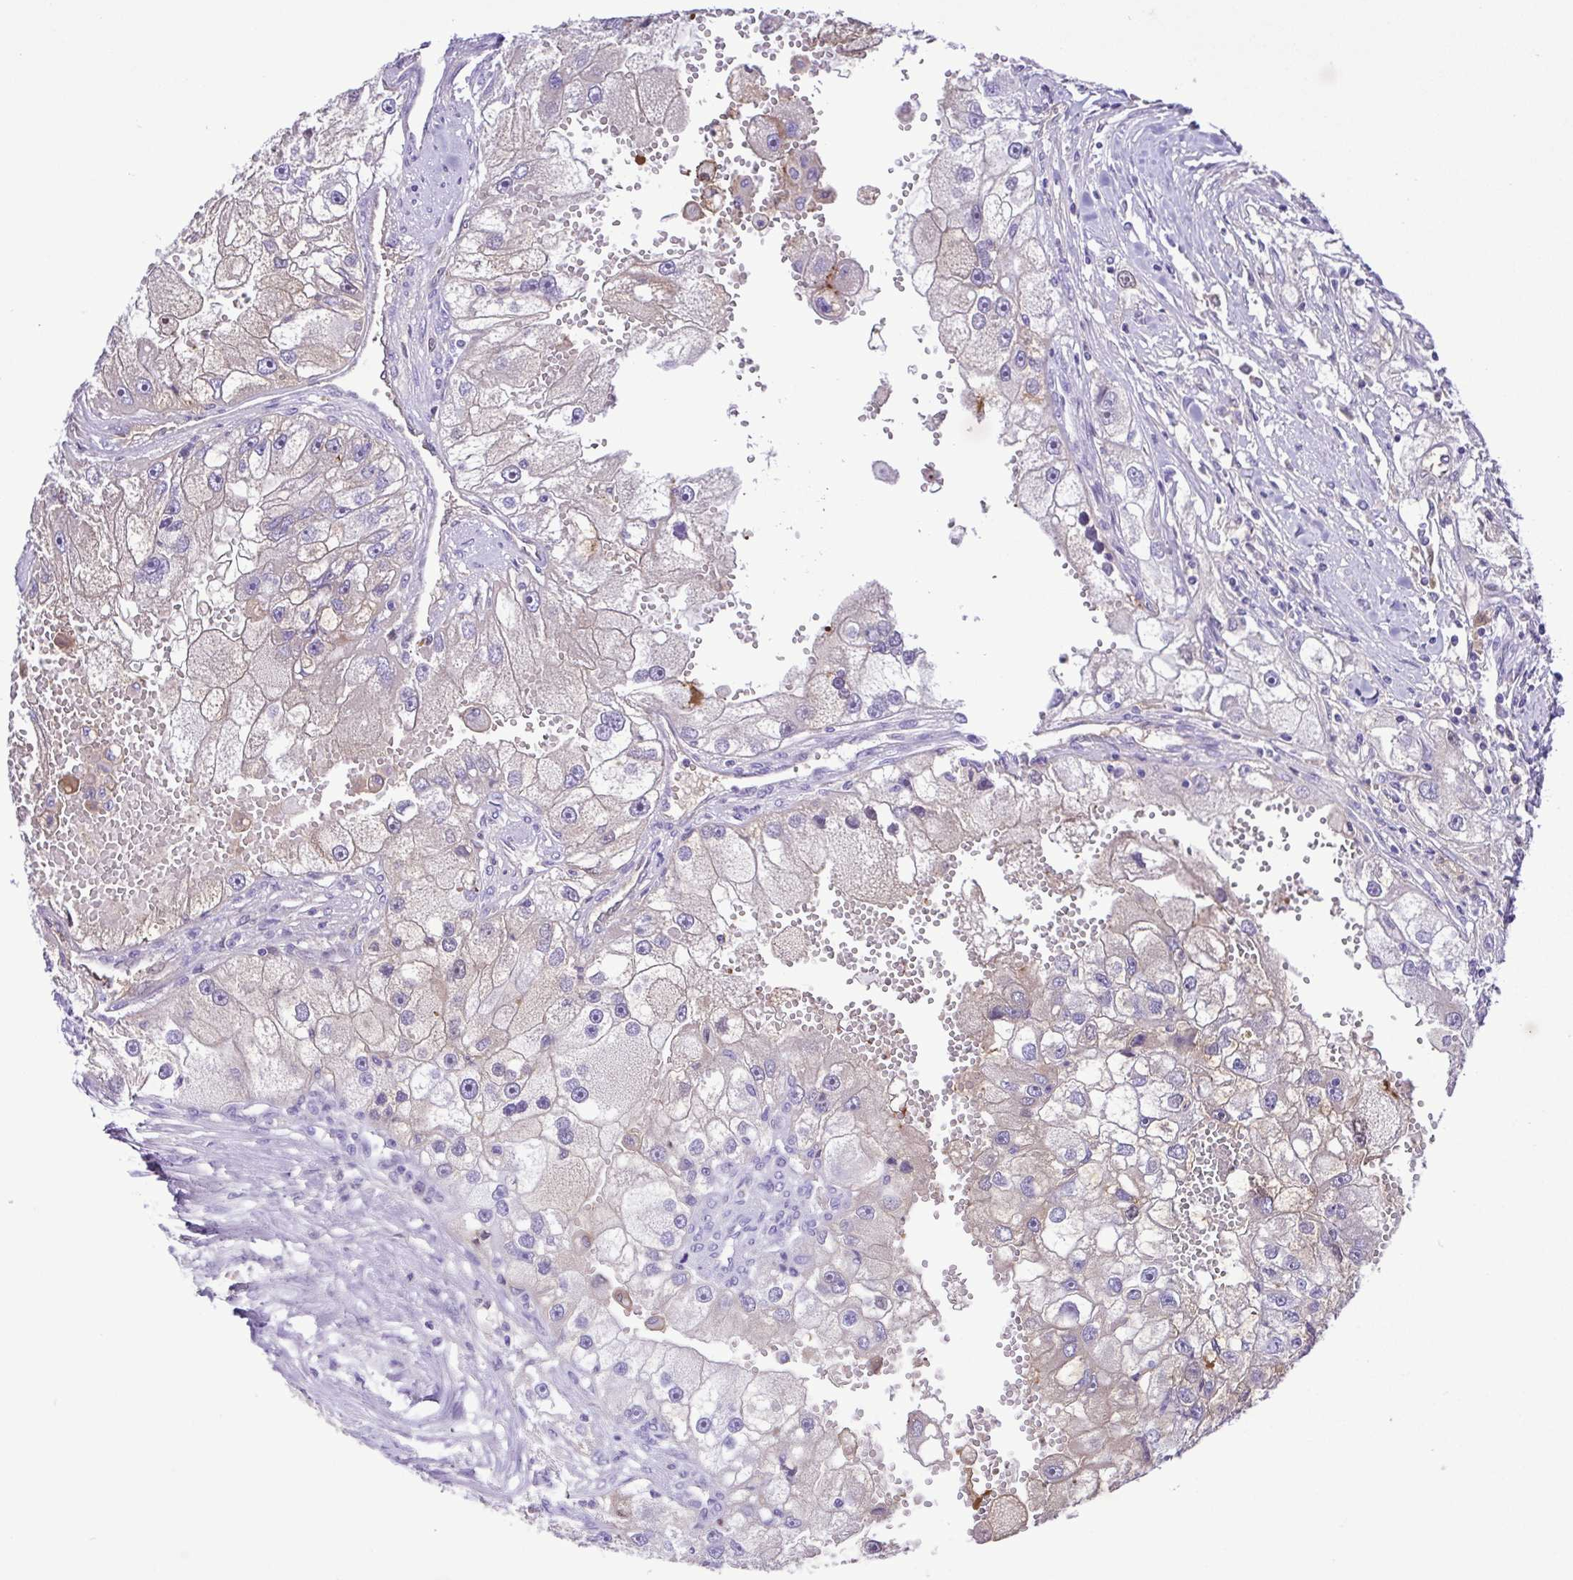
{"staining": {"intensity": "negative", "quantity": "none", "location": "none"}, "tissue": "renal cancer", "cell_type": "Tumor cells", "image_type": "cancer", "snomed": [{"axis": "morphology", "description": "Adenocarcinoma, NOS"}, {"axis": "topography", "description": "Kidney"}], "caption": "Immunohistochemical staining of renal cancer (adenocarcinoma) reveals no significant staining in tumor cells.", "gene": "IGFL1", "patient": {"sex": "male", "age": 63}}